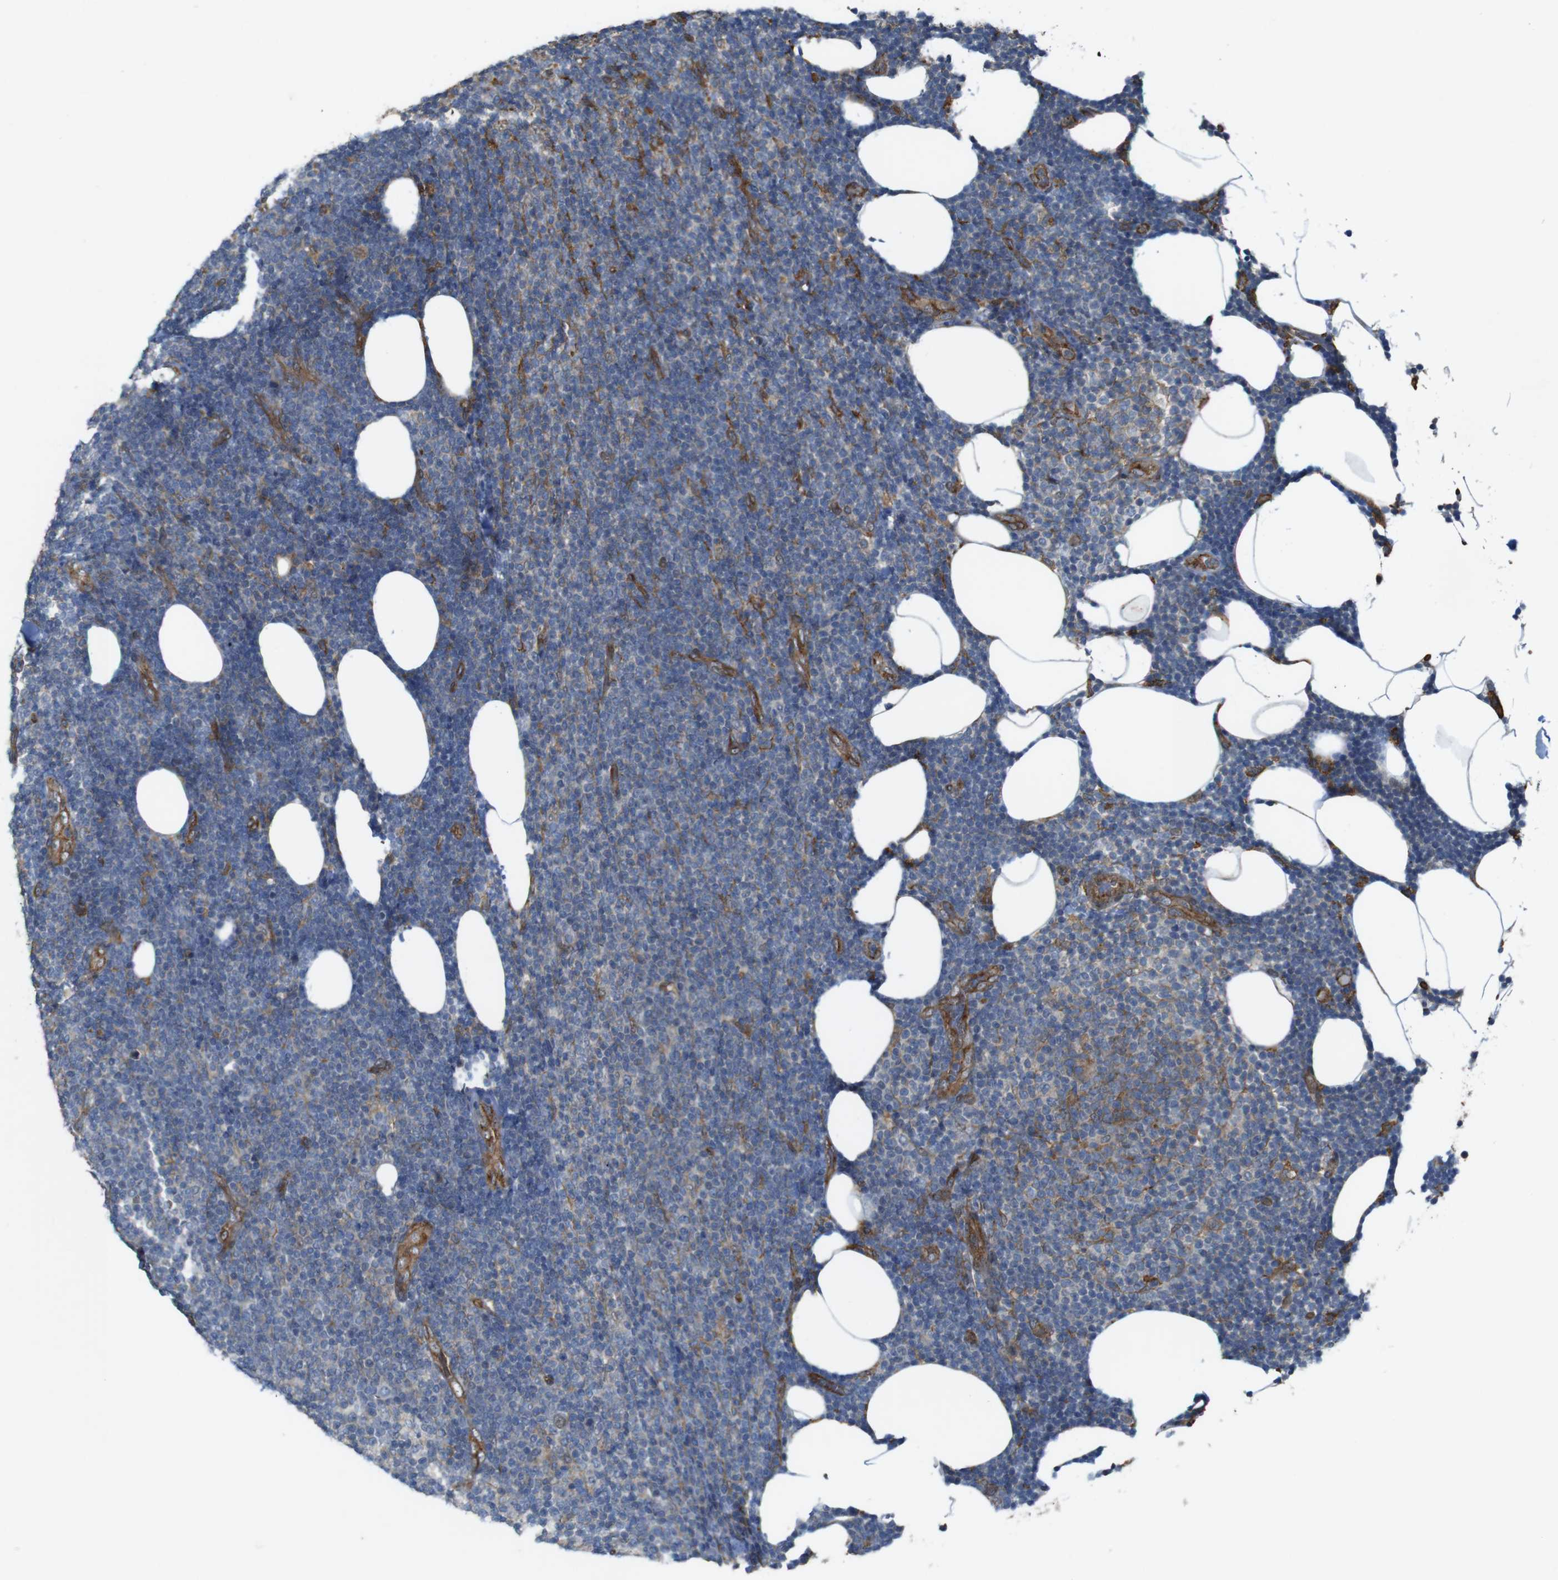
{"staining": {"intensity": "negative", "quantity": "none", "location": "none"}, "tissue": "lymphoma", "cell_type": "Tumor cells", "image_type": "cancer", "snomed": [{"axis": "morphology", "description": "Malignant lymphoma, non-Hodgkin's type, Low grade"}, {"axis": "topography", "description": "Lymph node"}], "caption": "Tumor cells are negative for protein expression in human lymphoma.", "gene": "PTGER4", "patient": {"sex": "male", "age": 66}}